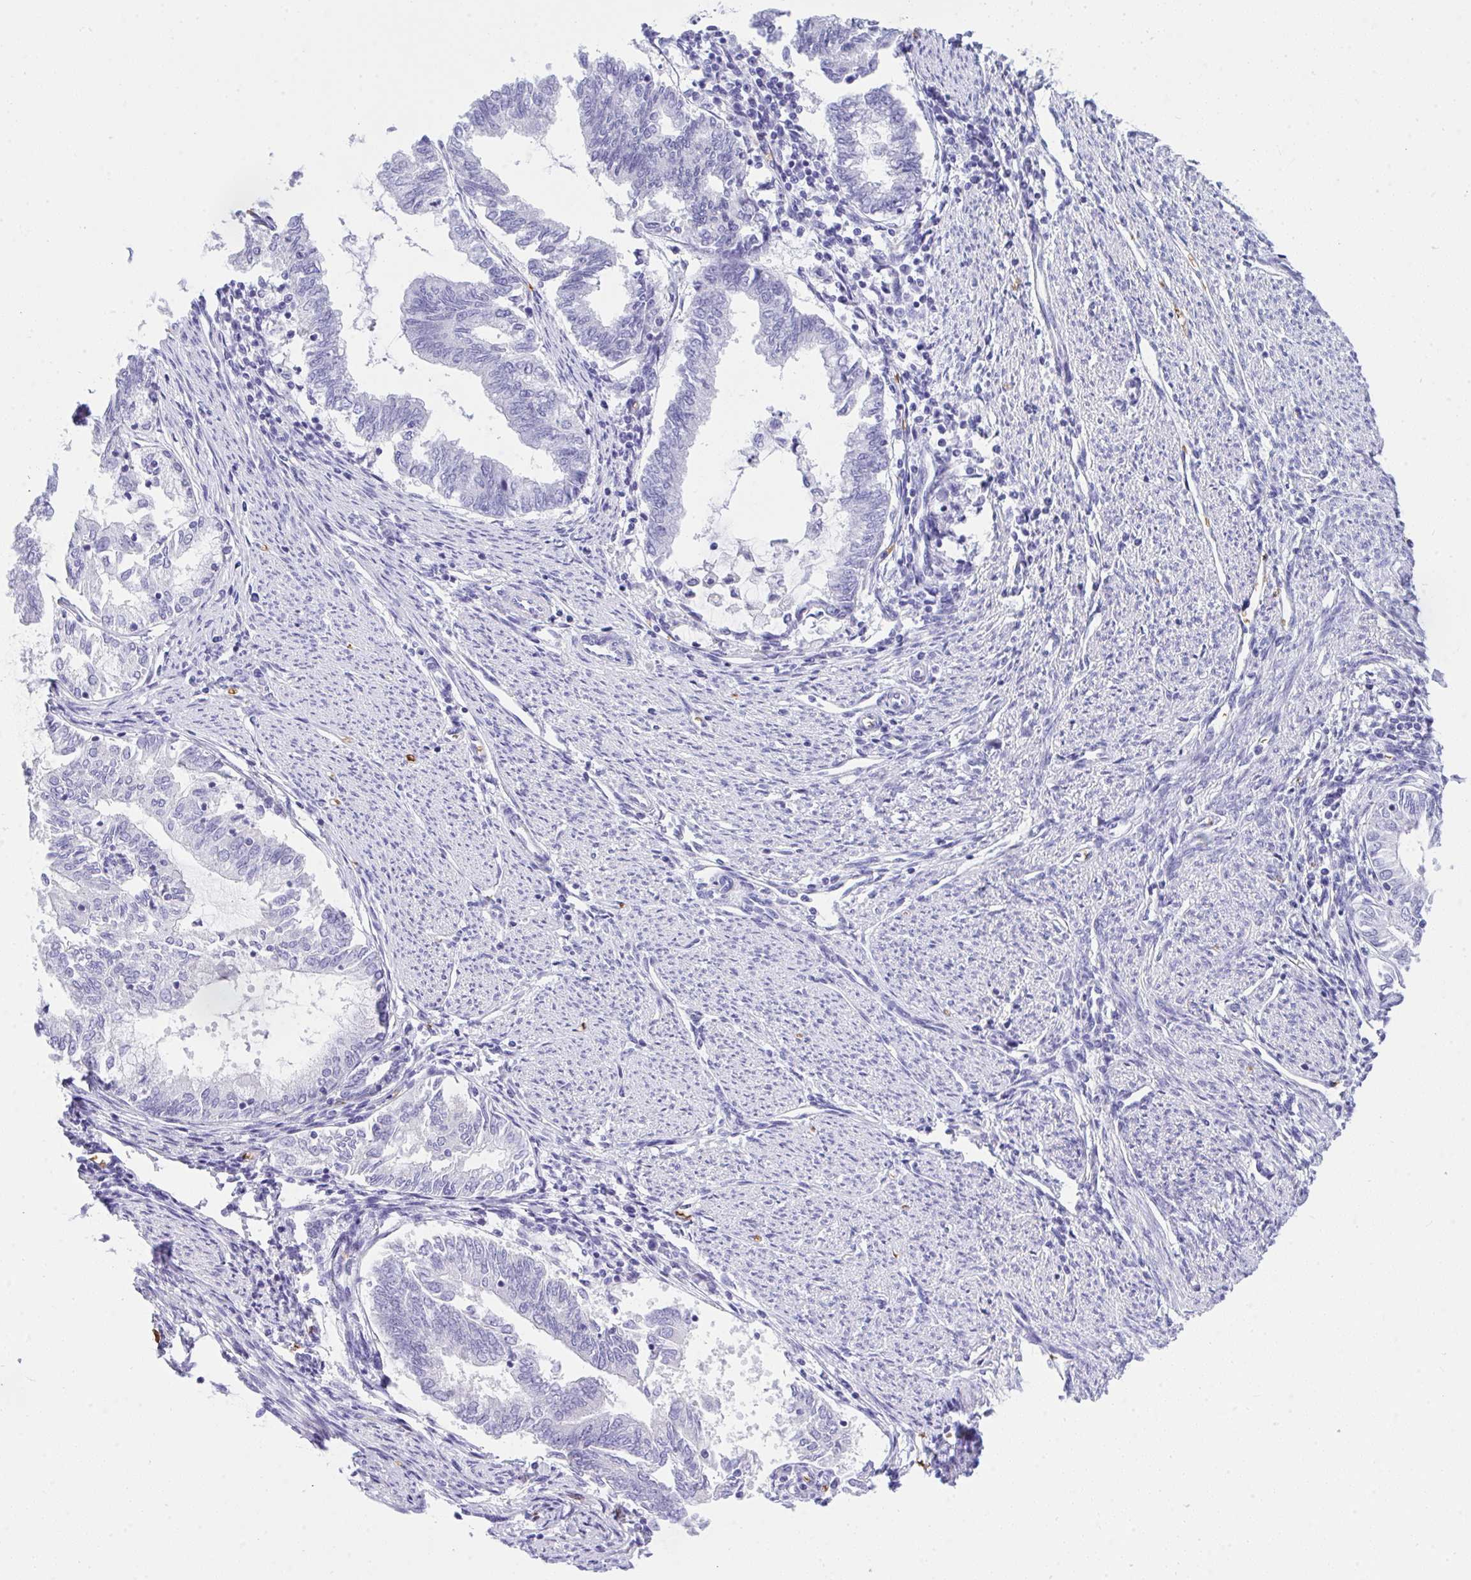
{"staining": {"intensity": "negative", "quantity": "none", "location": "none"}, "tissue": "endometrial cancer", "cell_type": "Tumor cells", "image_type": "cancer", "snomed": [{"axis": "morphology", "description": "Adenocarcinoma, NOS"}, {"axis": "topography", "description": "Endometrium"}], "caption": "This is an IHC micrograph of endometrial cancer. There is no staining in tumor cells.", "gene": "ANK1", "patient": {"sex": "female", "age": 79}}